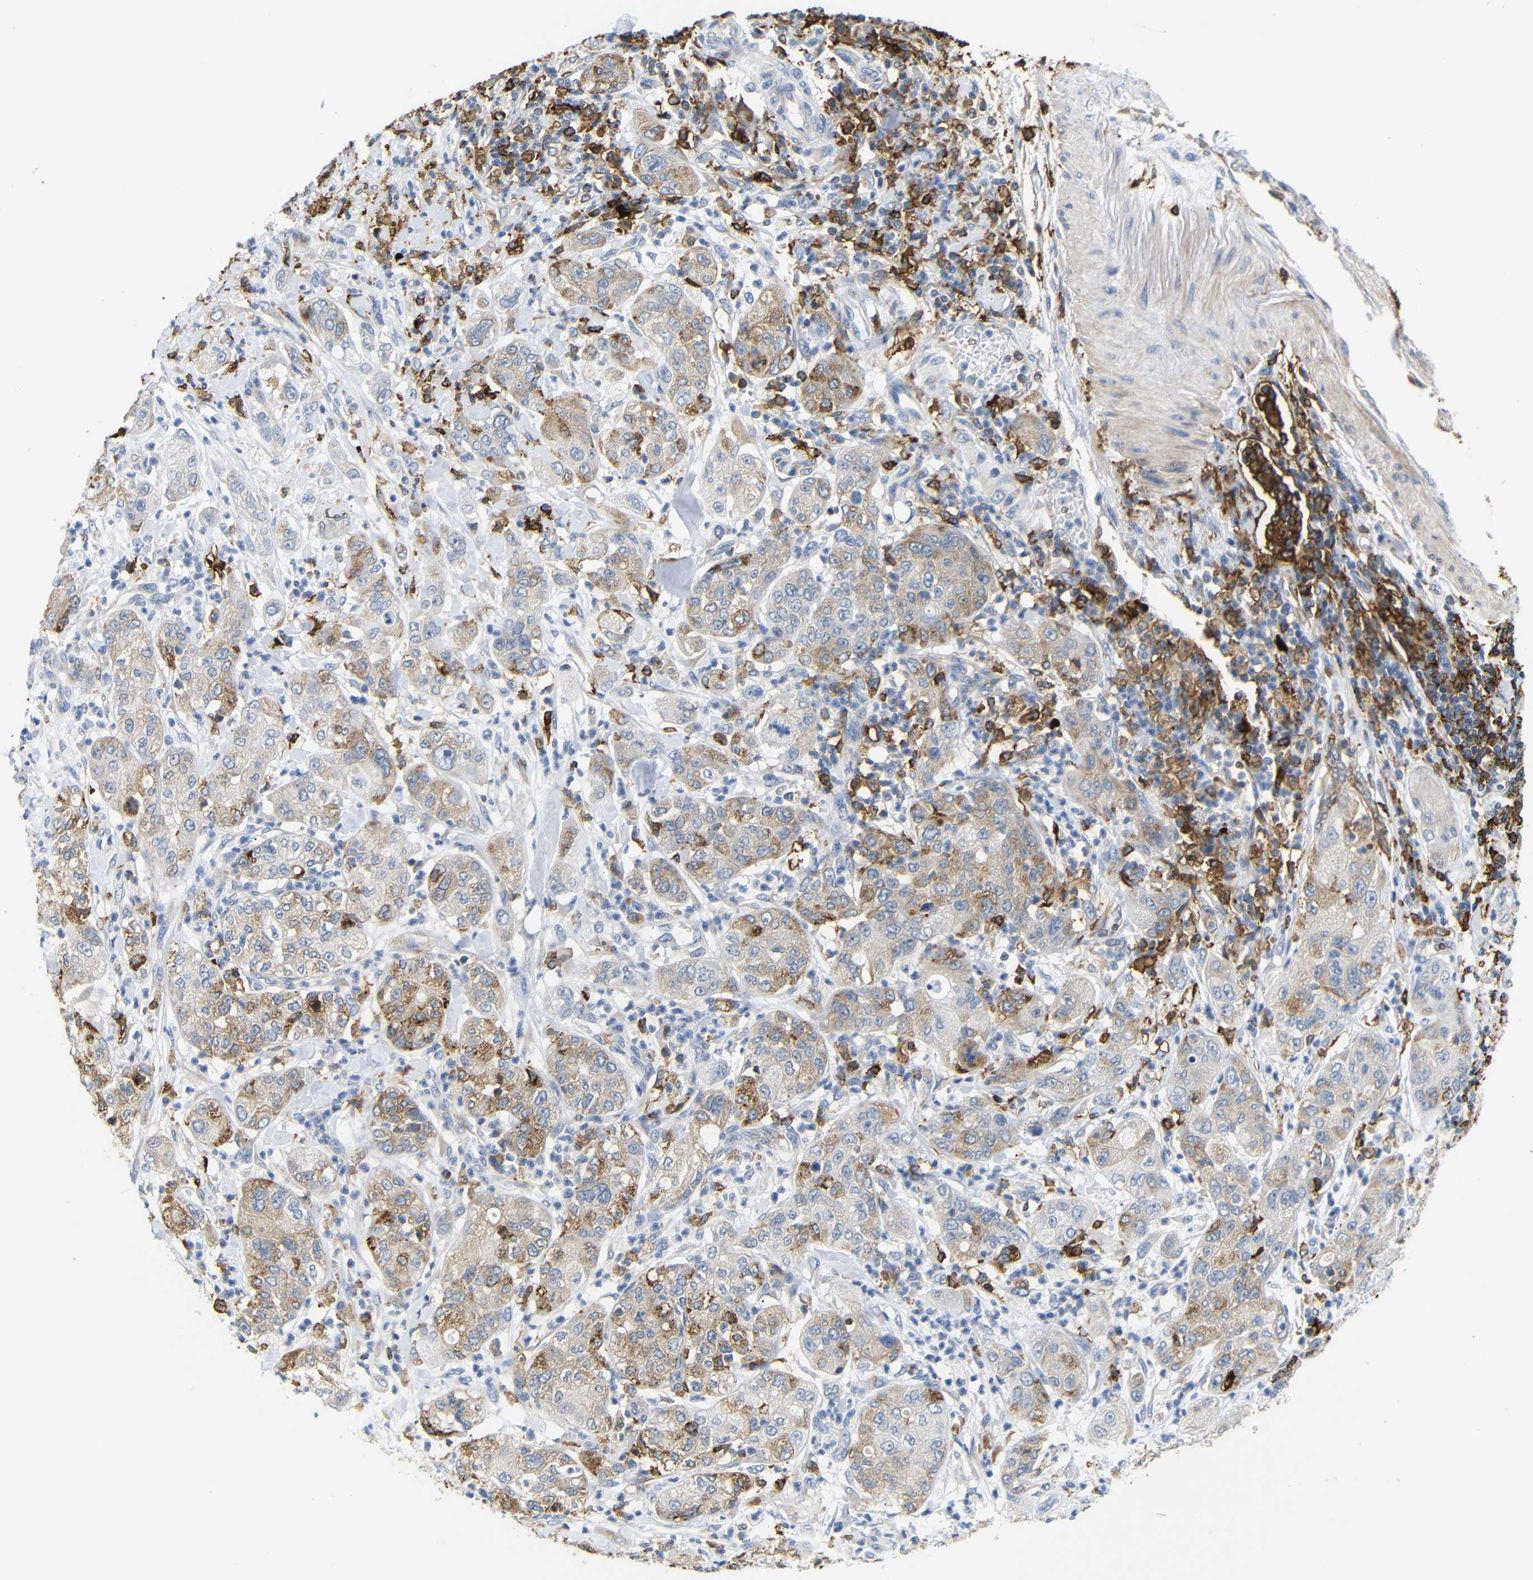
{"staining": {"intensity": "weak", "quantity": ">75%", "location": "cytoplasmic/membranous"}, "tissue": "pancreatic cancer", "cell_type": "Tumor cells", "image_type": "cancer", "snomed": [{"axis": "morphology", "description": "Adenocarcinoma, NOS"}, {"axis": "topography", "description": "Pancreas"}], "caption": "Human pancreatic cancer stained with a brown dye exhibits weak cytoplasmic/membranous positive expression in about >75% of tumor cells.", "gene": "HLA-DQB1", "patient": {"sex": "female", "age": 78}}